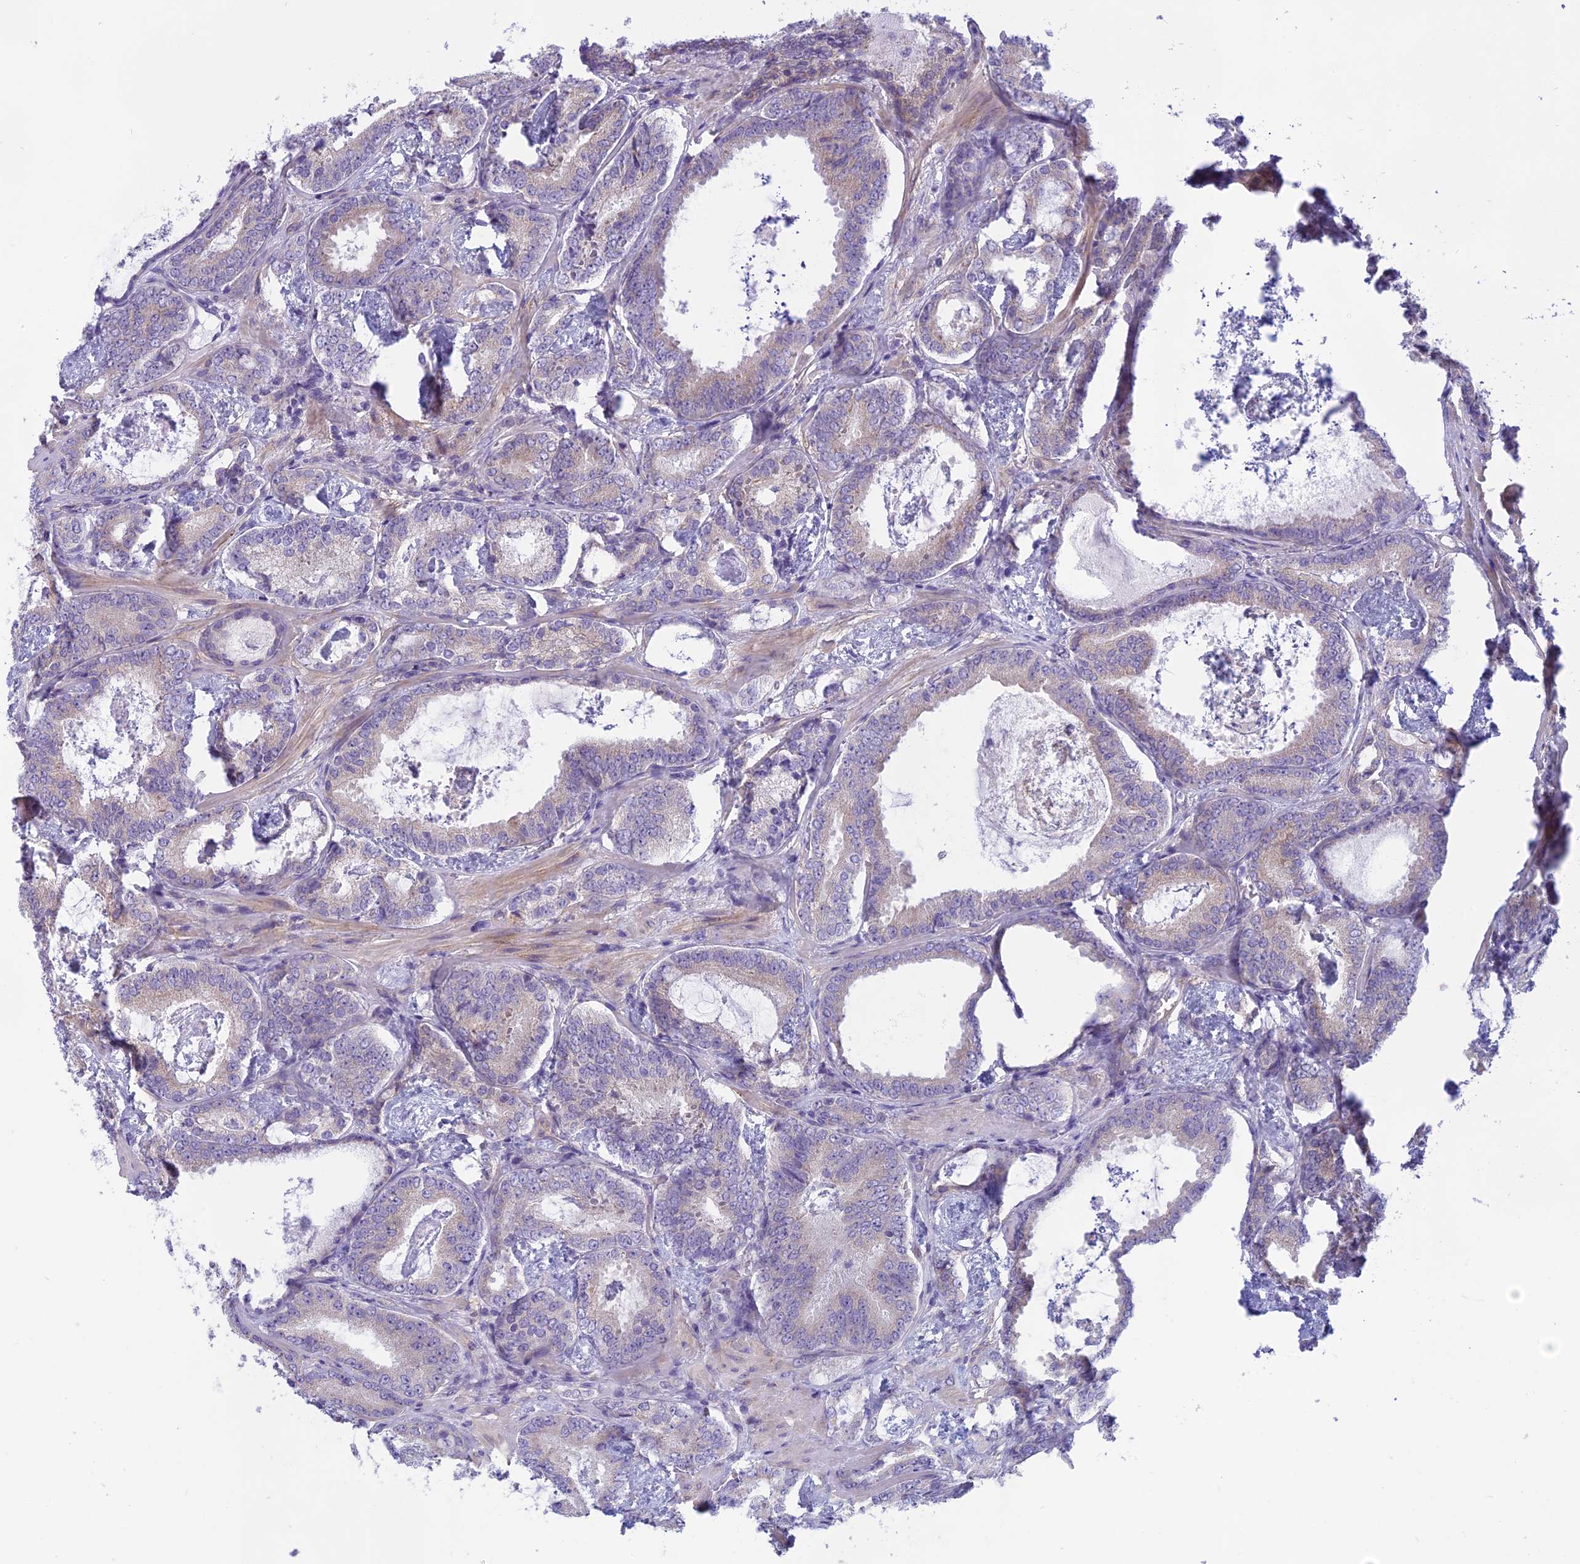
{"staining": {"intensity": "negative", "quantity": "none", "location": "none"}, "tissue": "prostate cancer", "cell_type": "Tumor cells", "image_type": "cancer", "snomed": [{"axis": "morphology", "description": "Adenocarcinoma, Low grade"}, {"axis": "topography", "description": "Prostate"}], "caption": "The image reveals no significant positivity in tumor cells of prostate cancer (low-grade adenocarcinoma).", "gene": "ARHGEF37", "patient": {"sex": "male", "age": 60}}